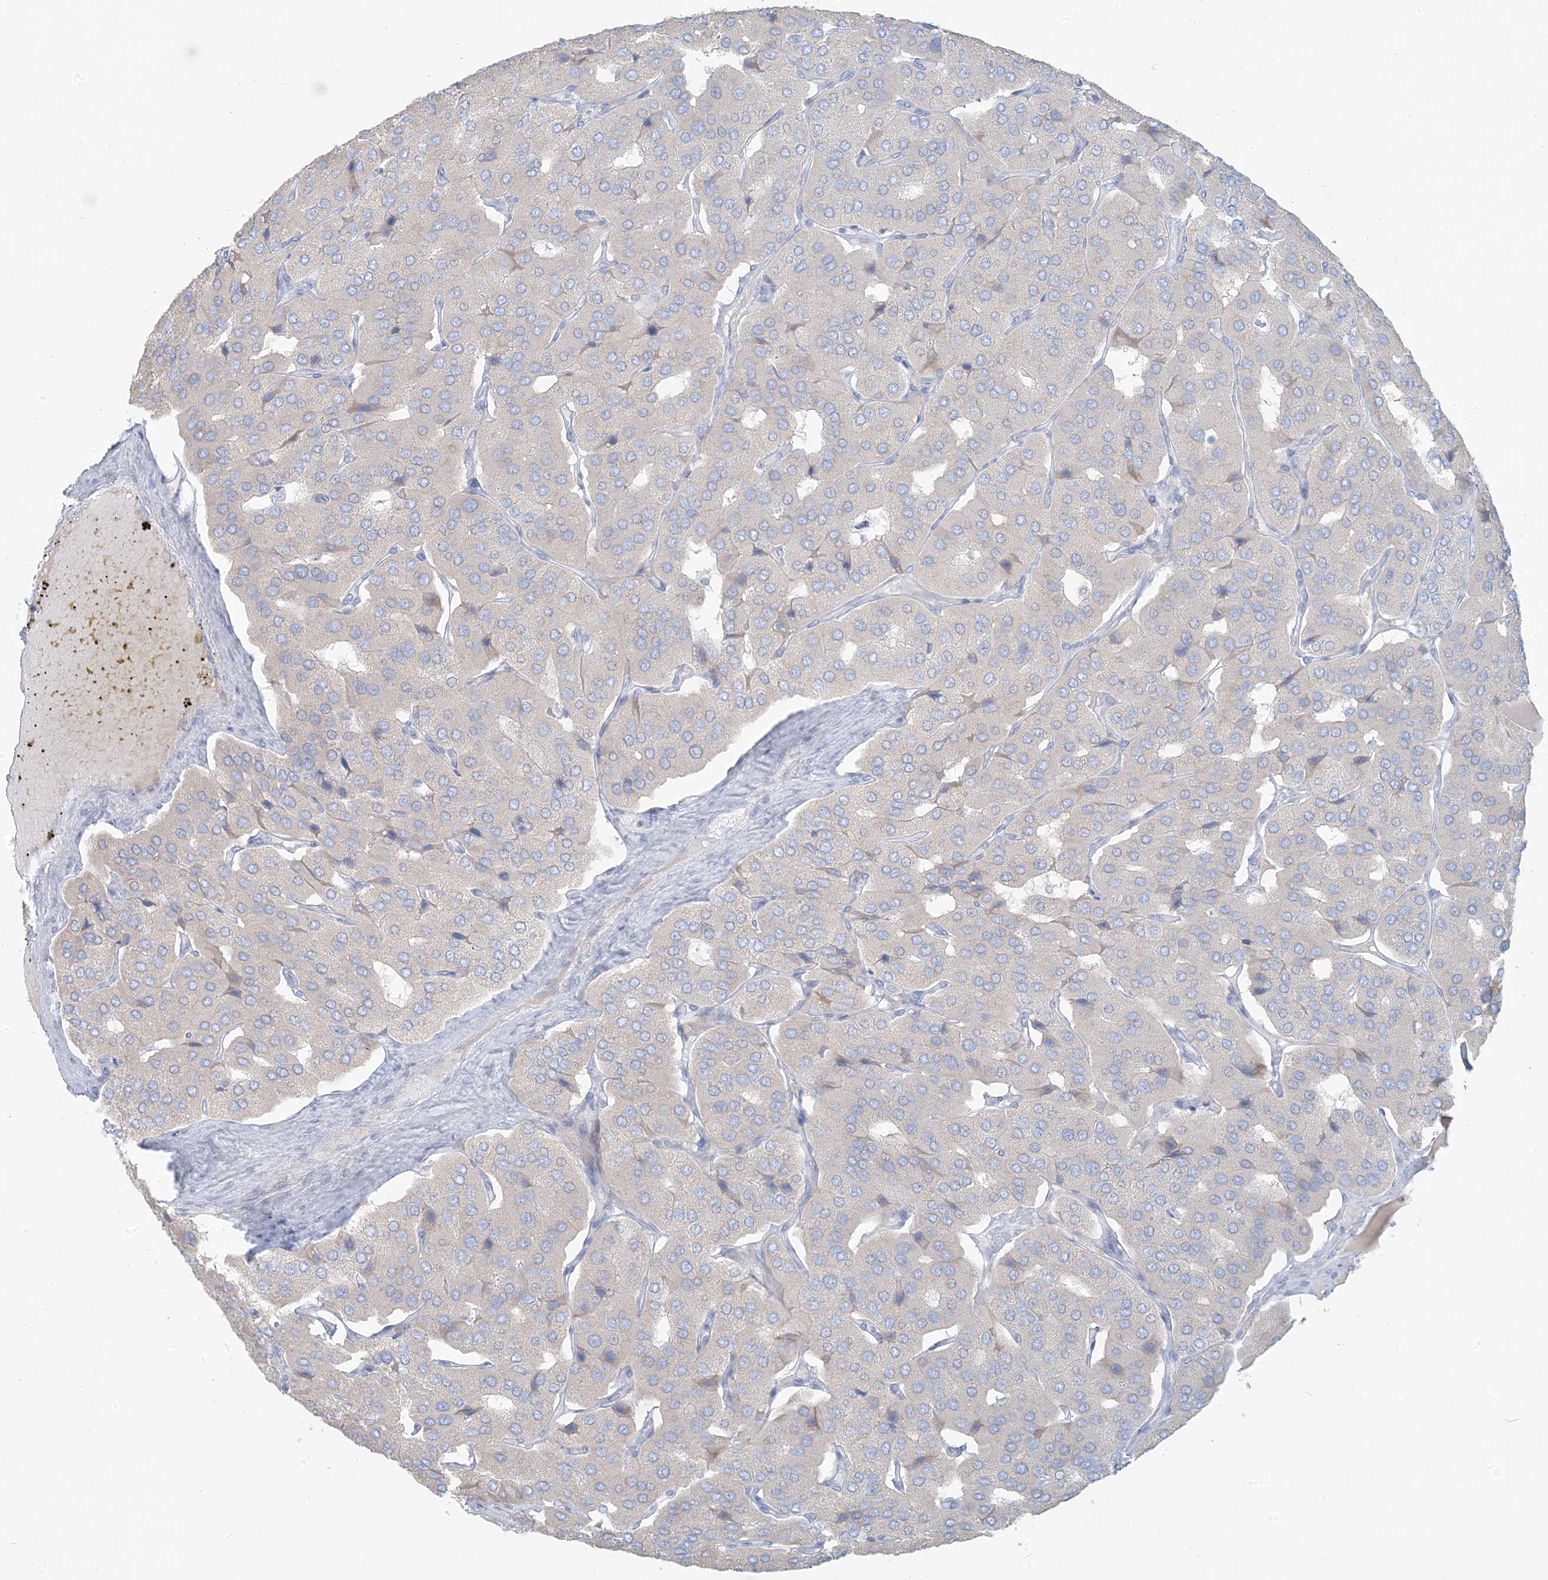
{"staining": {"intensity": "negative", "quantity": "none", "location": "none"}, "tissue": "parathyroid gland", "cell_type": "Glandular cells", "image_type": "normal", "snomed": [{"axis": "morphology", "description": "Normal tissue, NOS"}, {"axis": "morphology", "description": "Adenoma, NOS"}, {"axis": "topography", "description": "Parathyroid gland"}], "caption": "There is no significant positivity in glandular cells of parathyroid gland. Brightfield microscopy of immunohistochemistry stained with DAB (3,3'-diaminobenzidine) (brown) and hematoxylin (blue), captured at high magnification.", "gene": "SCML1", "patient": {"sex": "female", "age": 86}}